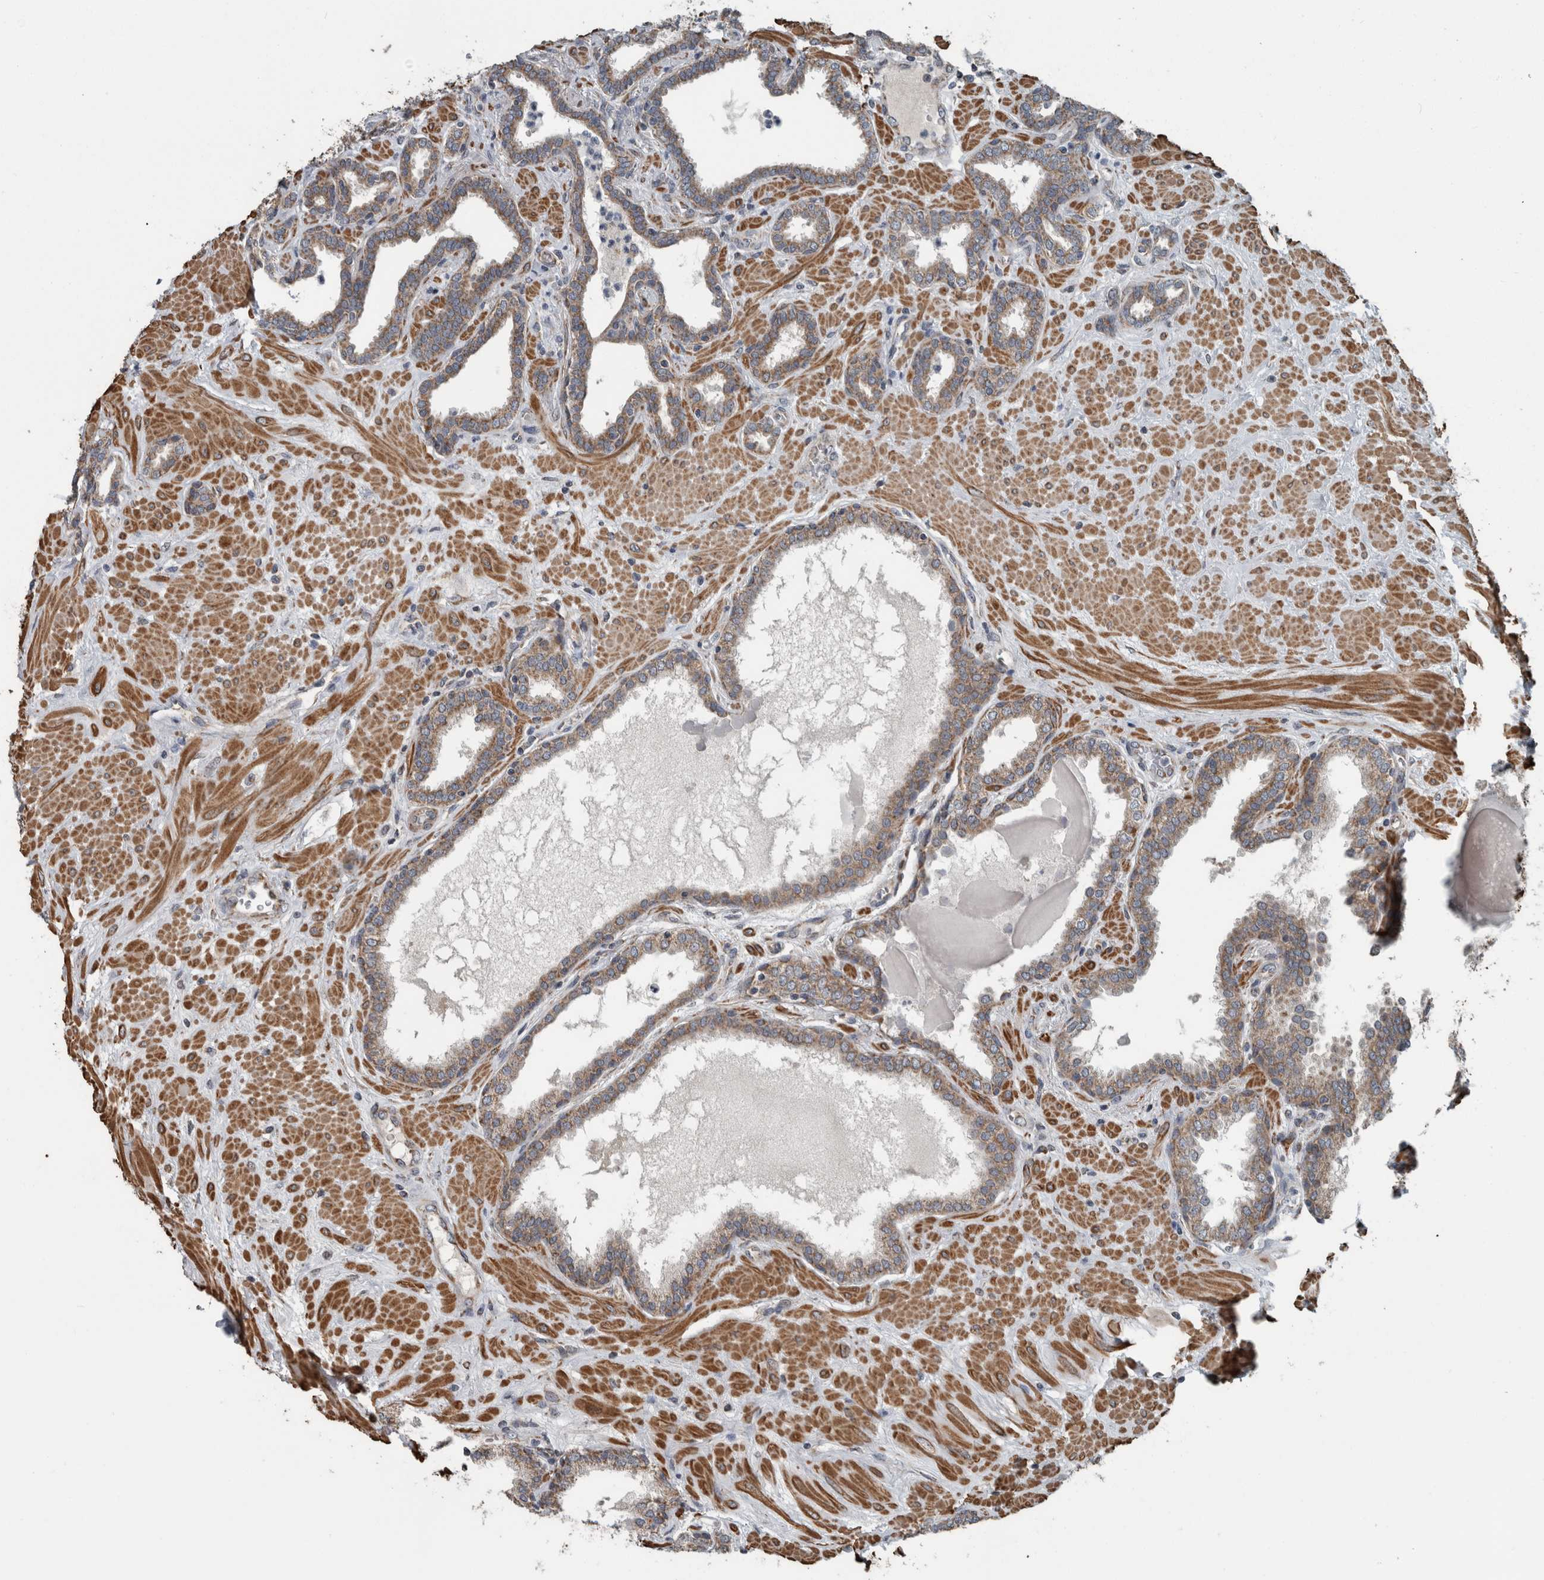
{"staining": {"intensity": "moderate", "quantity": ">75%", "location": "cytoplasmic/membranous"}, "tissue": "prostate", "cell_type": "Glandular cells", "image_type": "normal", "snomed": [{"axis": "morphology", "description": "Normal tissue, NOS"}, {"axis": "topography", "description": "Prostate"}], "caption": "The photomicrograph displays immunohistochemical staining of normal prostate. There is moderate cytoplasmic/membranous staining is identified in about >75% of glandular cells.", "gene": "ARMC1", "patient": {"sex": "male", "age": 51}}